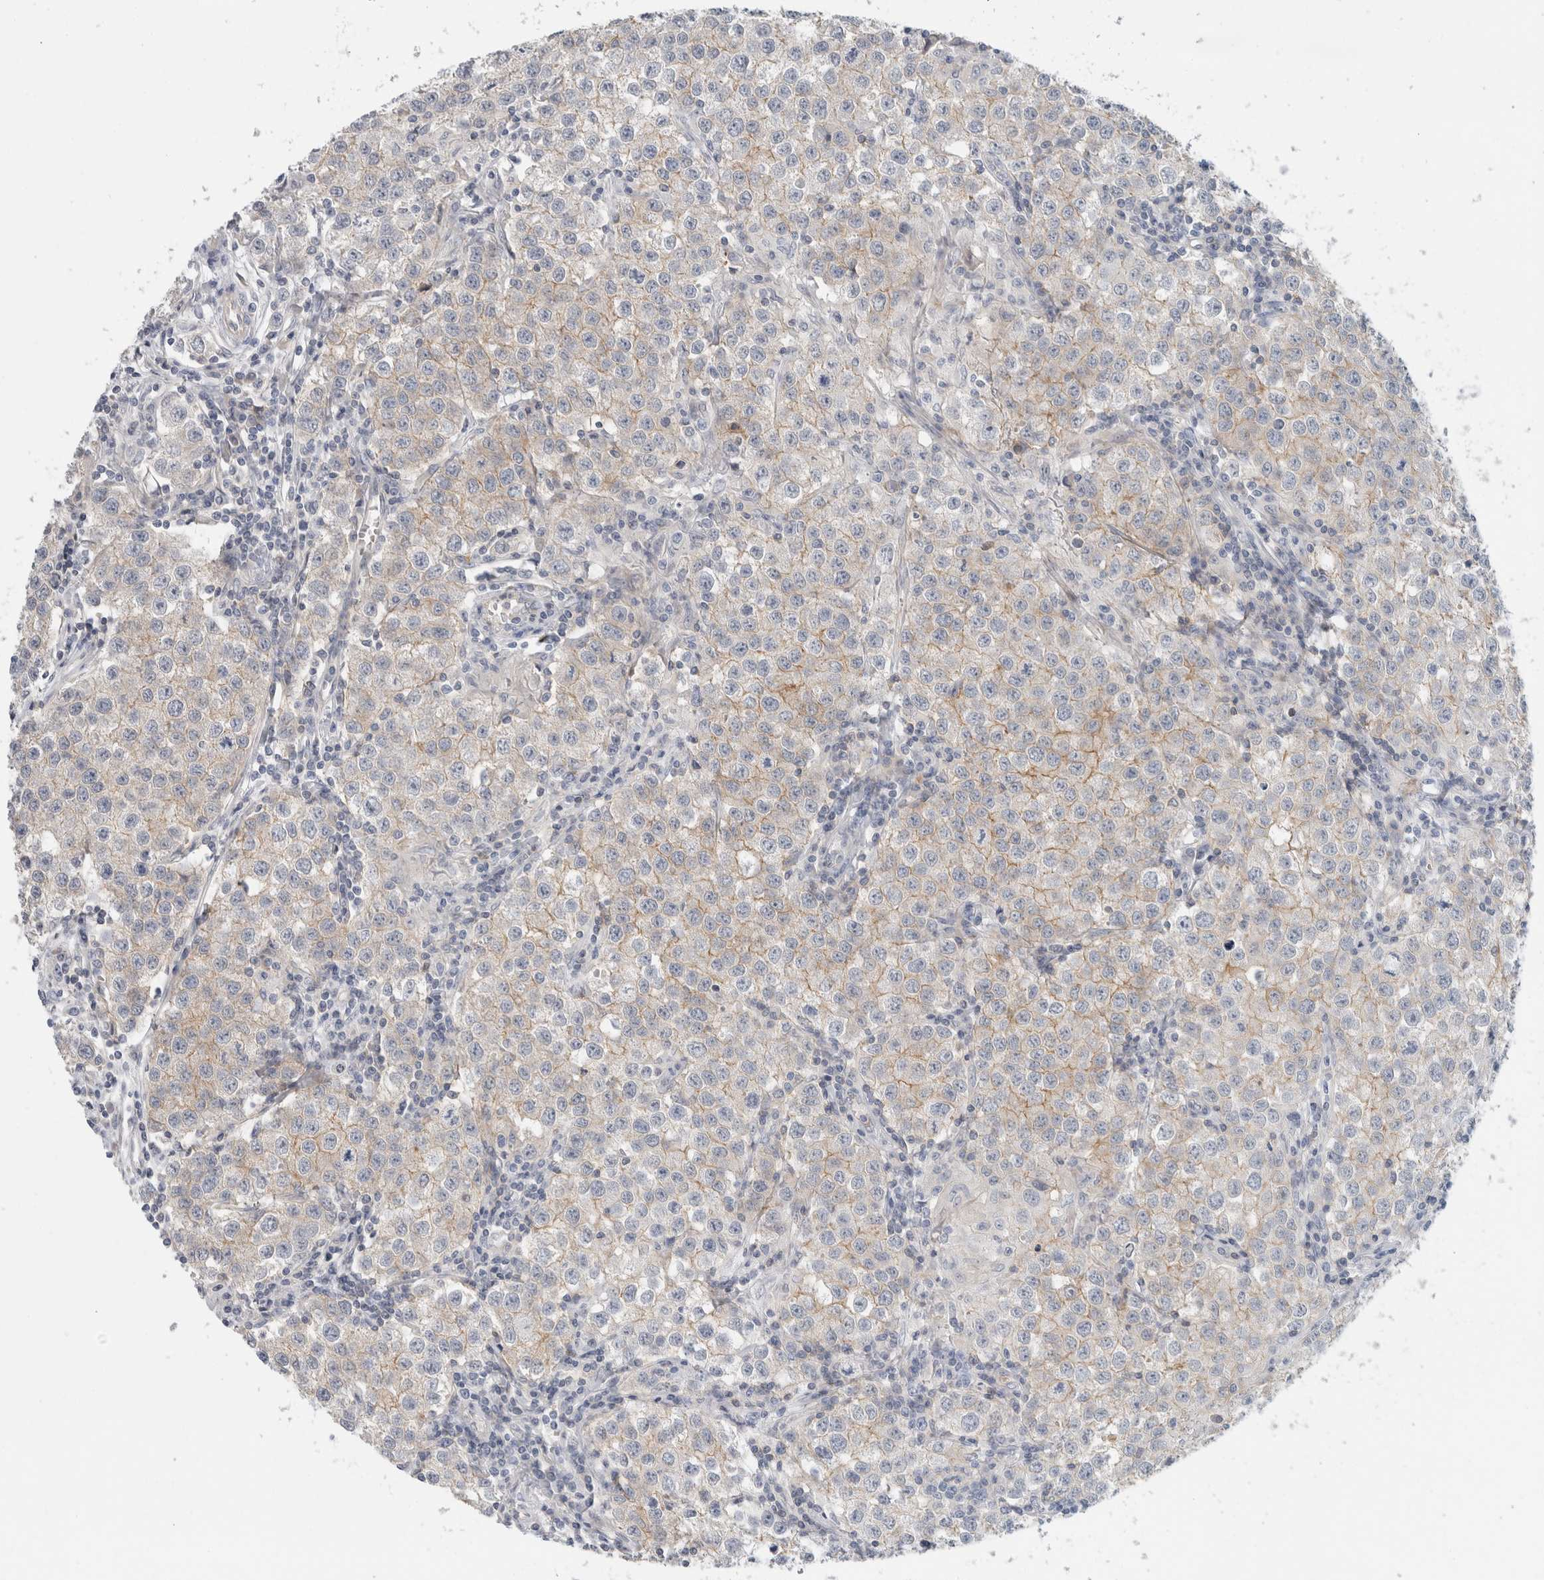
{"staining": {"intensity": "weak", "quantity": "<25%", "location": "cytoplasmic/membranous"}, "tissue": "testis cancer", "cell_type": "Tumor cells", "image_type": "cancer", "snomed": [{"axis": "morphology", "description": "Seminoma, NOS"}, {"axis": "morphology", "description": "Carcinoma, Embryonal, NOS"}, {"axis": "topography", "description": "Testis"}], "caption": "Immunohistochemical staining of human embryonal carcinoma (testis) demonstrates no significant expression in tumor cells. (Brightfield microscopy of DAB immunohistochemistry at high magnification).", "gene": "CD55", "patient": {"sex": "male", "age": 43}}